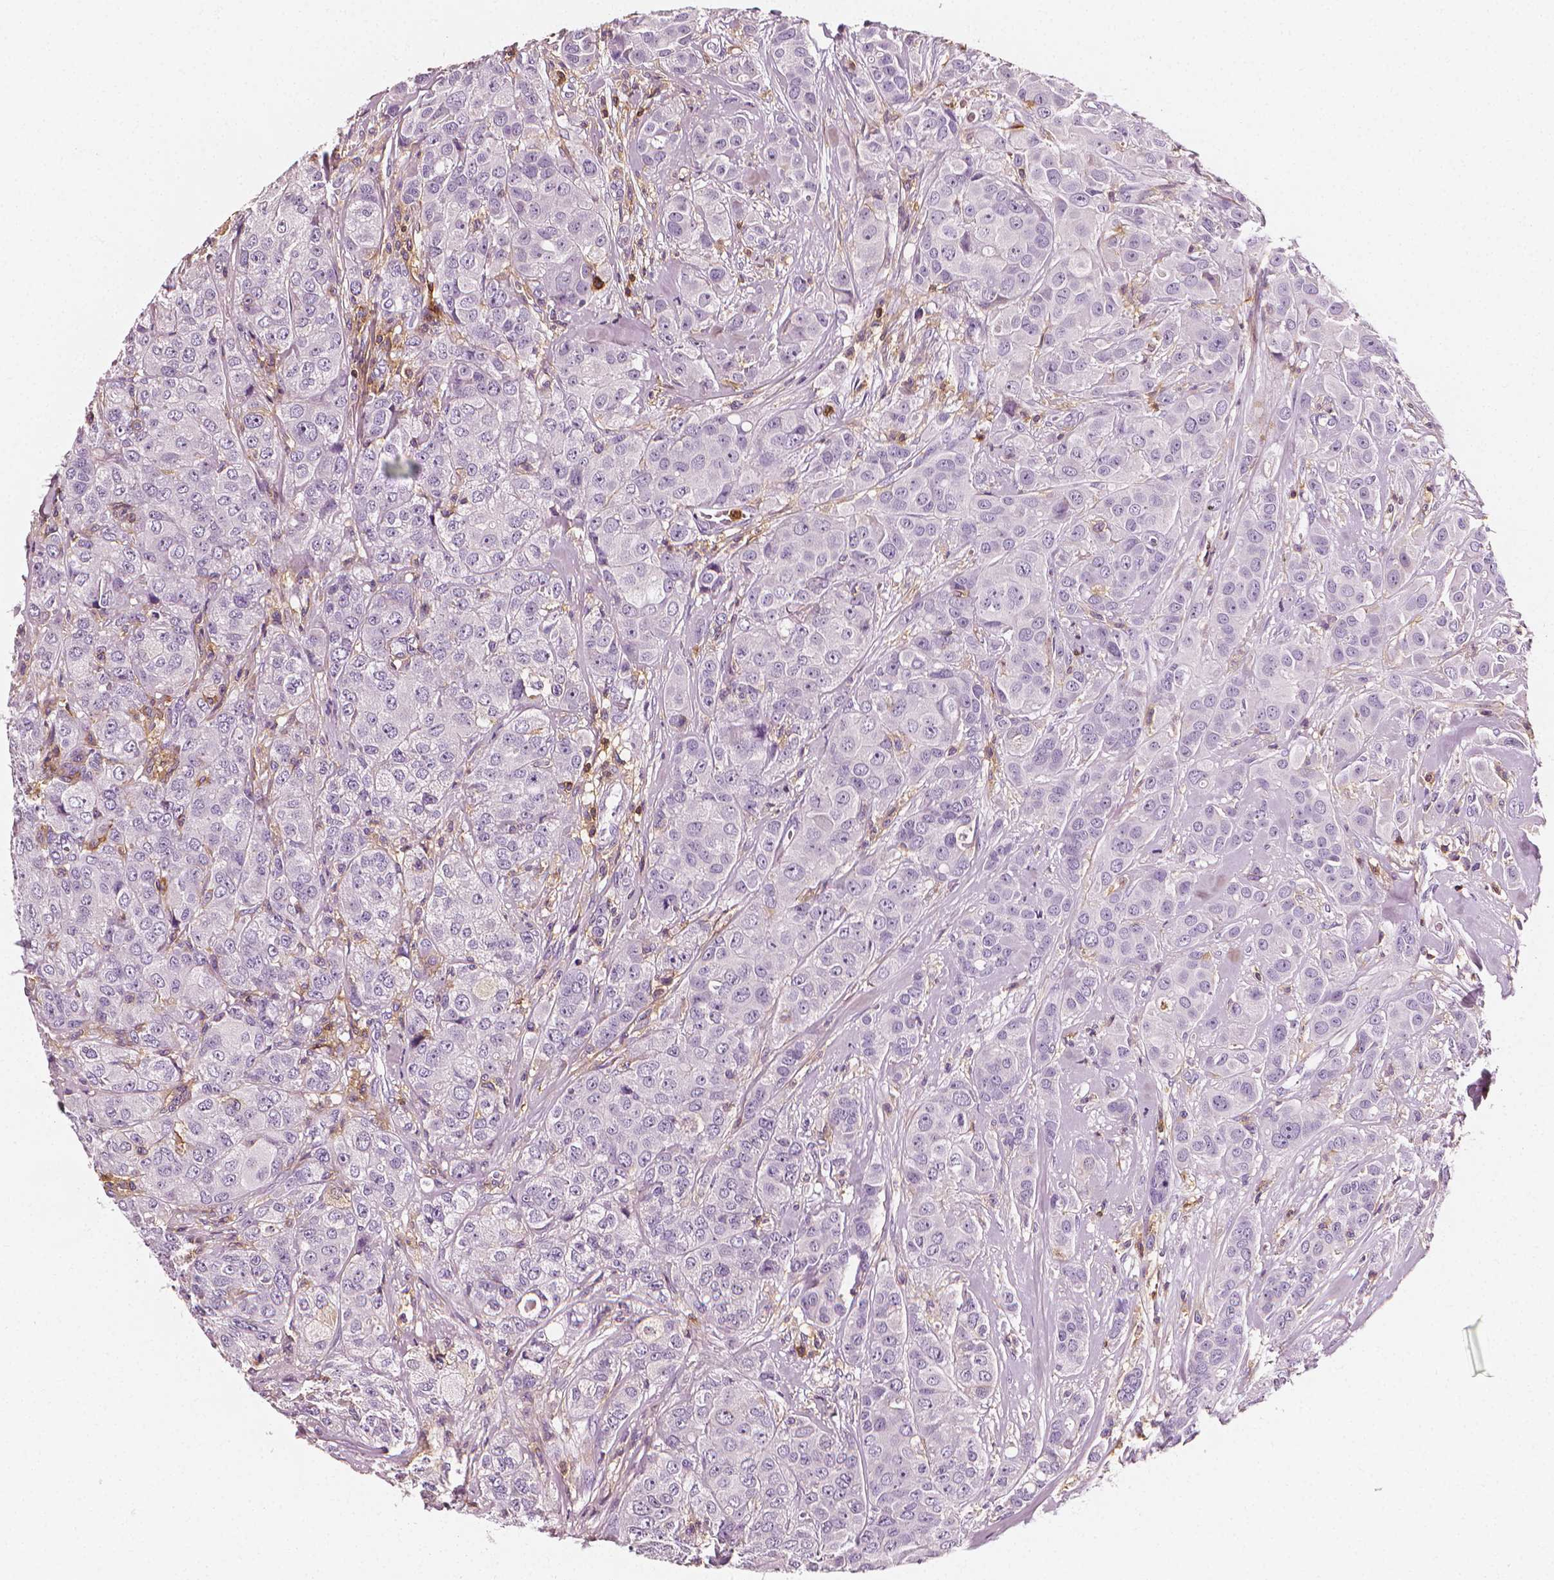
{"staining": {"intensity": "negative", "quantity": "none", "location": "none"}, "tissue": "breast cancer", "cell_type": "Tumor cells", "image_type": "cancer", "snomed": [{"axis": "morphology", "description": "Duct carcinoma"}, {"axis": "topography", "description": "Breast"}], "caption": "Invasive ductal carcinoma (breast) stained for a protein using IHC demonstrates no expression tumor cells.", "gene": "PTPRC", "patient": {"sex": "female", "age": 43}}